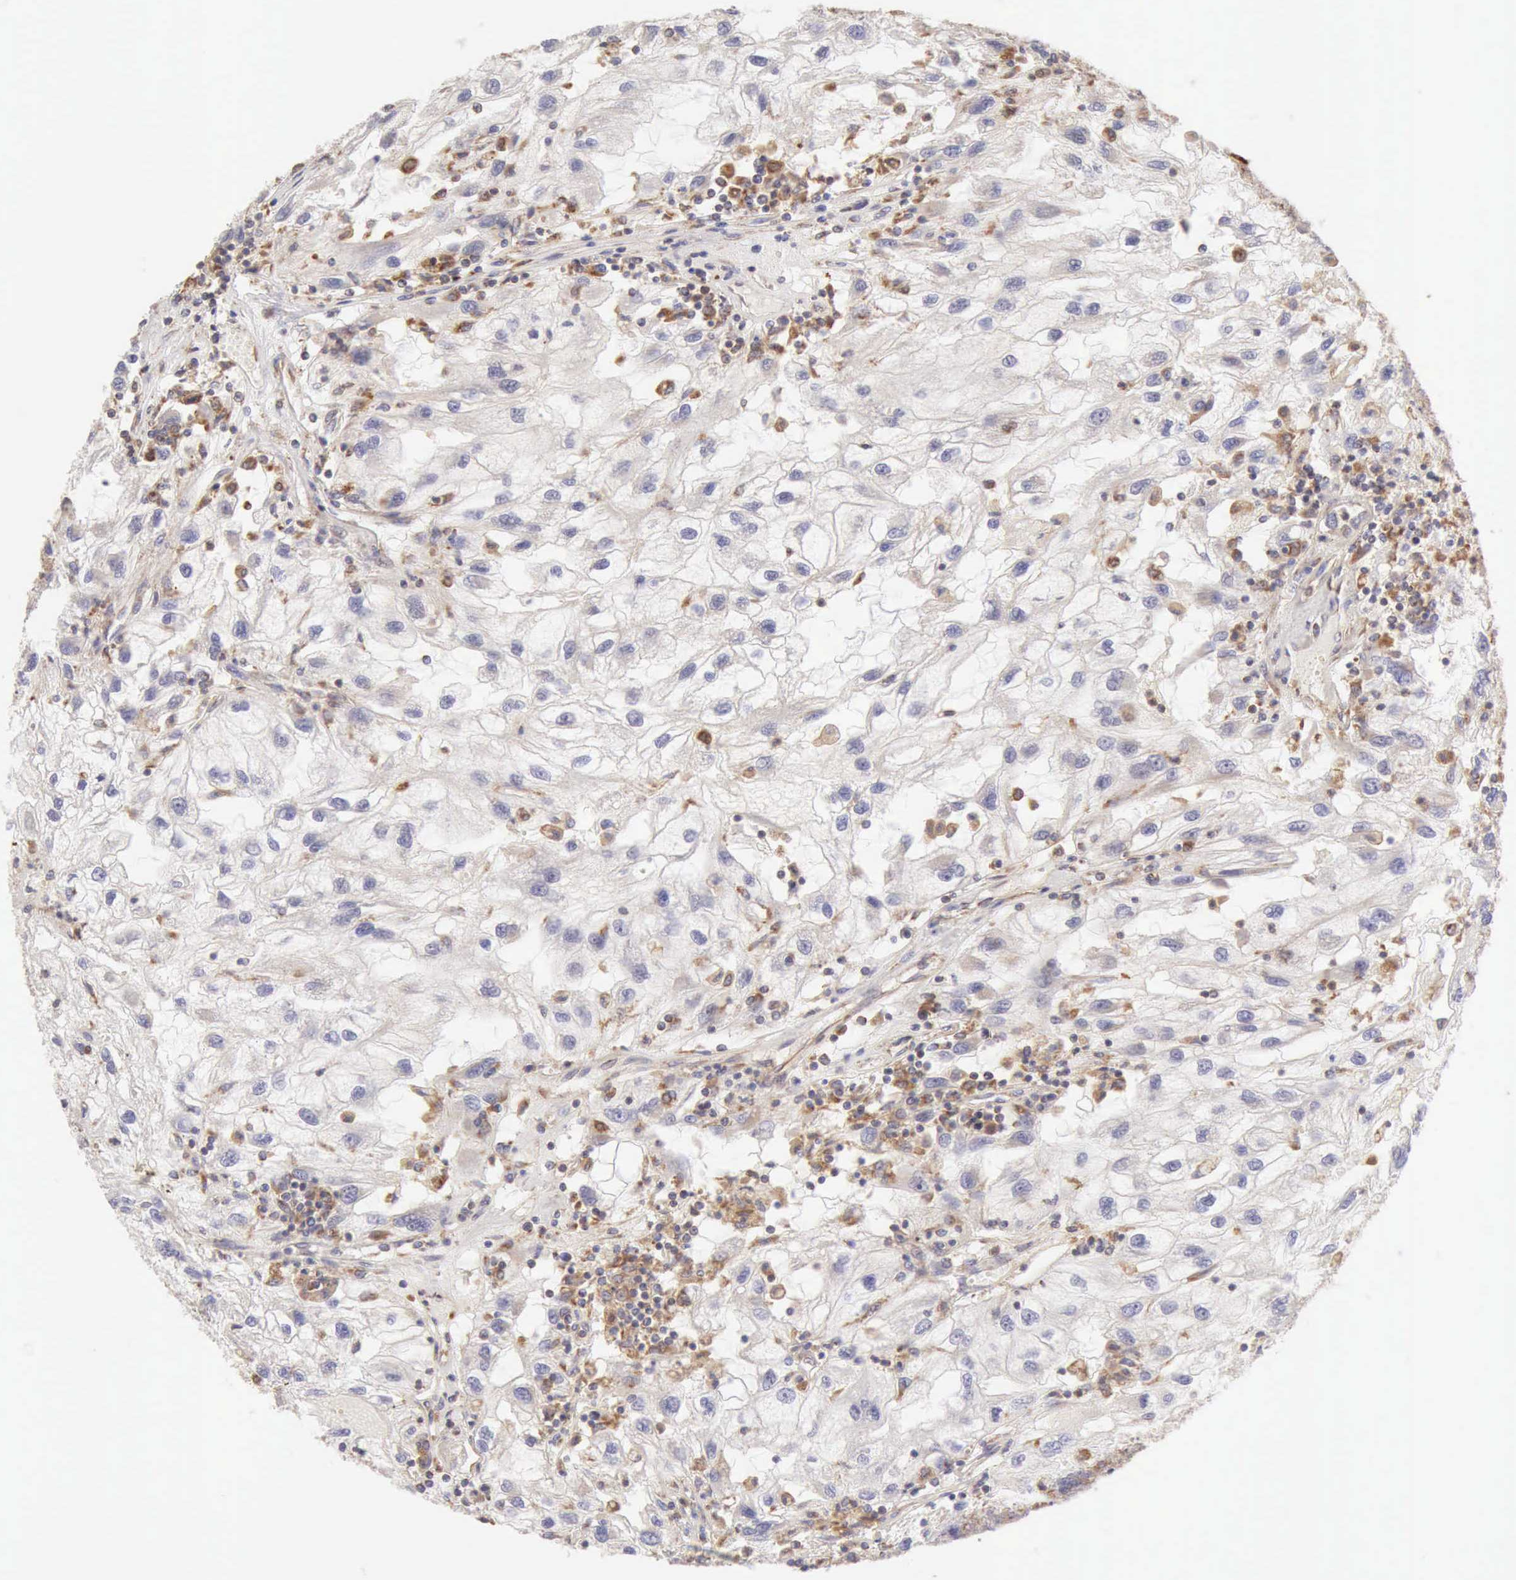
{"staining": {"intensity": "negative", "quantity": "none", "location": "none"}, "tissue": "renal cancer", "cell_type": "Tumor cells", "image_type": "cancer", "snomed": [{"axis": "morphology", "description": "Normal tissue, NOS"}, {"axis": "morphology", "description": "Adenocarcinoma, NOS"}, {"axis": "topography", "description": "Kidney"}], "caption": "DAB immunohistochemical staining of adenocarcinoma (renal) exhibits no significant staining in tumor cells. (Immunohistochemistry, brightfield microscopy, high magnification).", "gene": "ARHGAP4", "patient": {"sex": "male", "age": 71}}